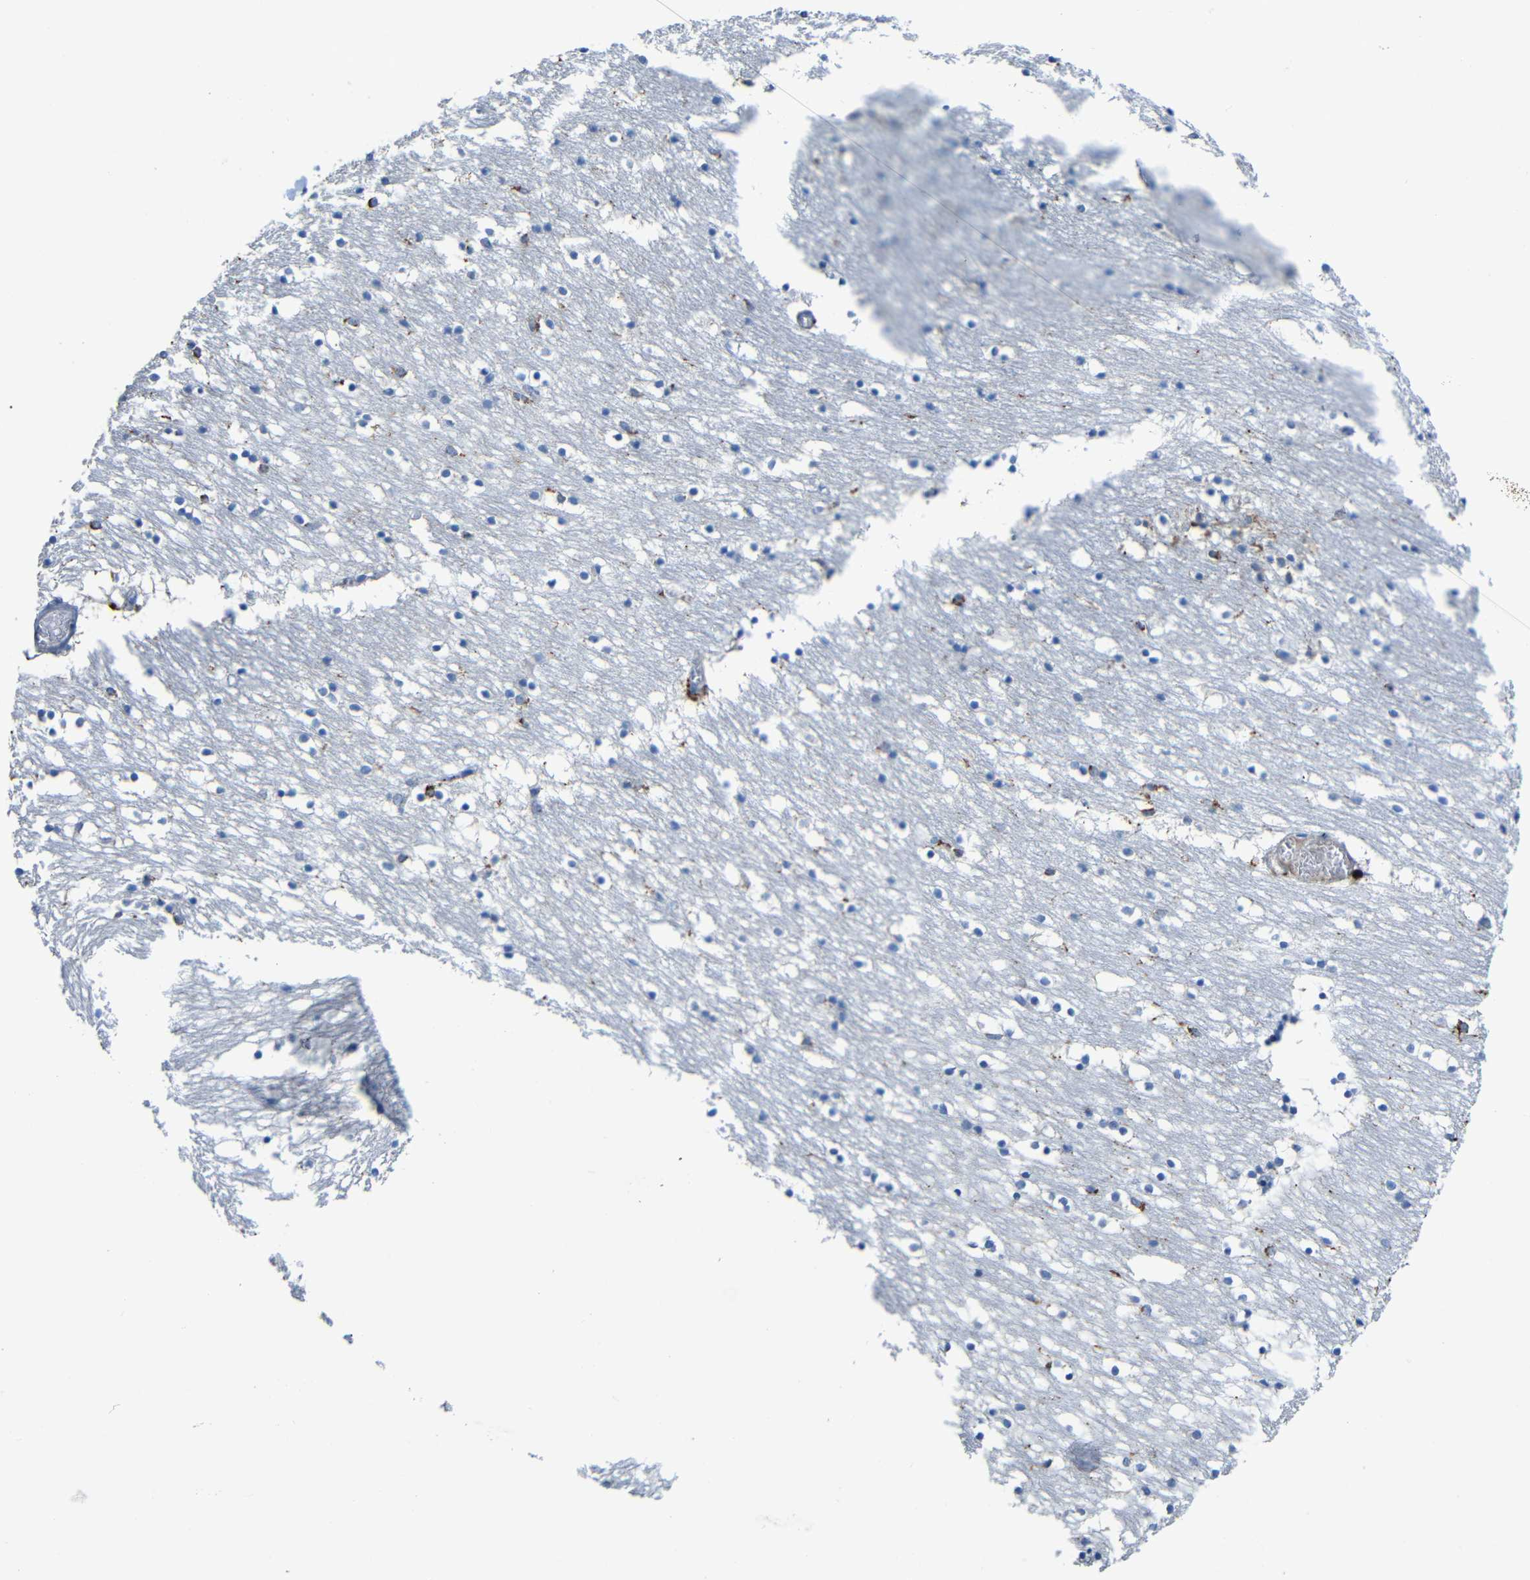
{"staining": {"intensity": "moderate", "quantity": "<25%", "location": "cytoplasmic/membranous"}, "tissue": "caudate", "cell_type": "Glial cells", "image_type": "normal", "snomed": [{"axis": "morphology", "description": "Normal tissue, NOS"}, {"axis": "topography", "description": "Lateral ventricle wall"}], "caption": "IHC histopathology image of unremarkable caudate: caudate stained using immunohistochemistry (IHC) exhibits low levels of moderate protein expression localized specifically in the cytoplasmic/membranous of glial cells, appearing as a cytoplasmic/membranous brown color.", "gene": "HLA", "patient": {"sex": "male", "age": 45}}